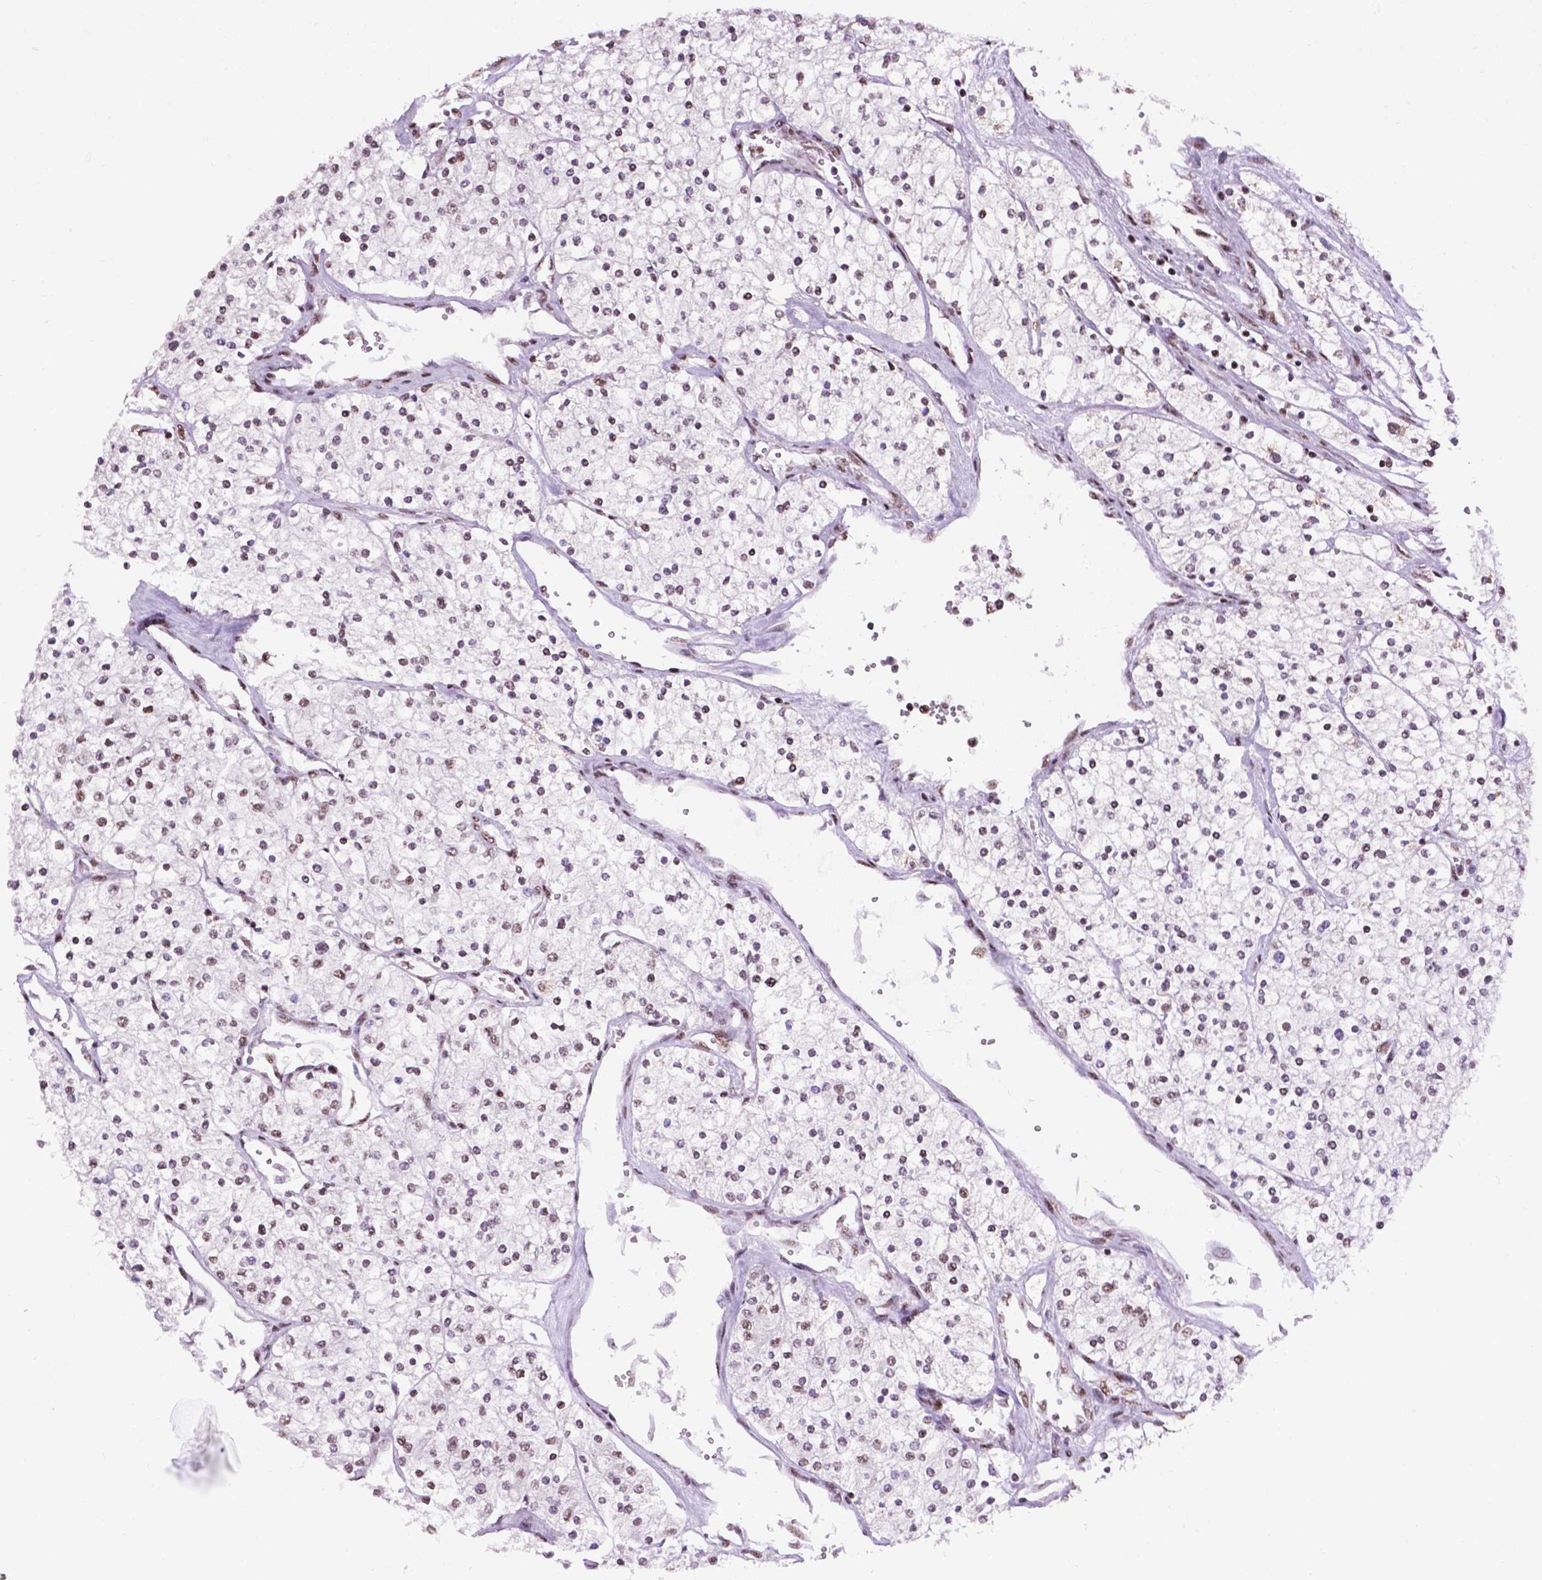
{"staining": {"intensity": "weak", "quantity": "<25%", "location": "nuclear"}, "tissue": "renal cancer", "cell_type": "Tumor cells", "image_type": "cancer", "snomed": [{"axis": "morphology", "description": "Adenocarcinoma, NOS"}, {"axis": "topography", "description": "Kidney"}], "caption": "IHC micrograph of neoplastic tissue: adenocarcinoma (renal) stained with DAB (3,3'-diaminobenzidine) demonstrates no significant protein positivity in tumor cells.", "gene": "CCAR2", "patient": {"sex": "male", "age": 80}}